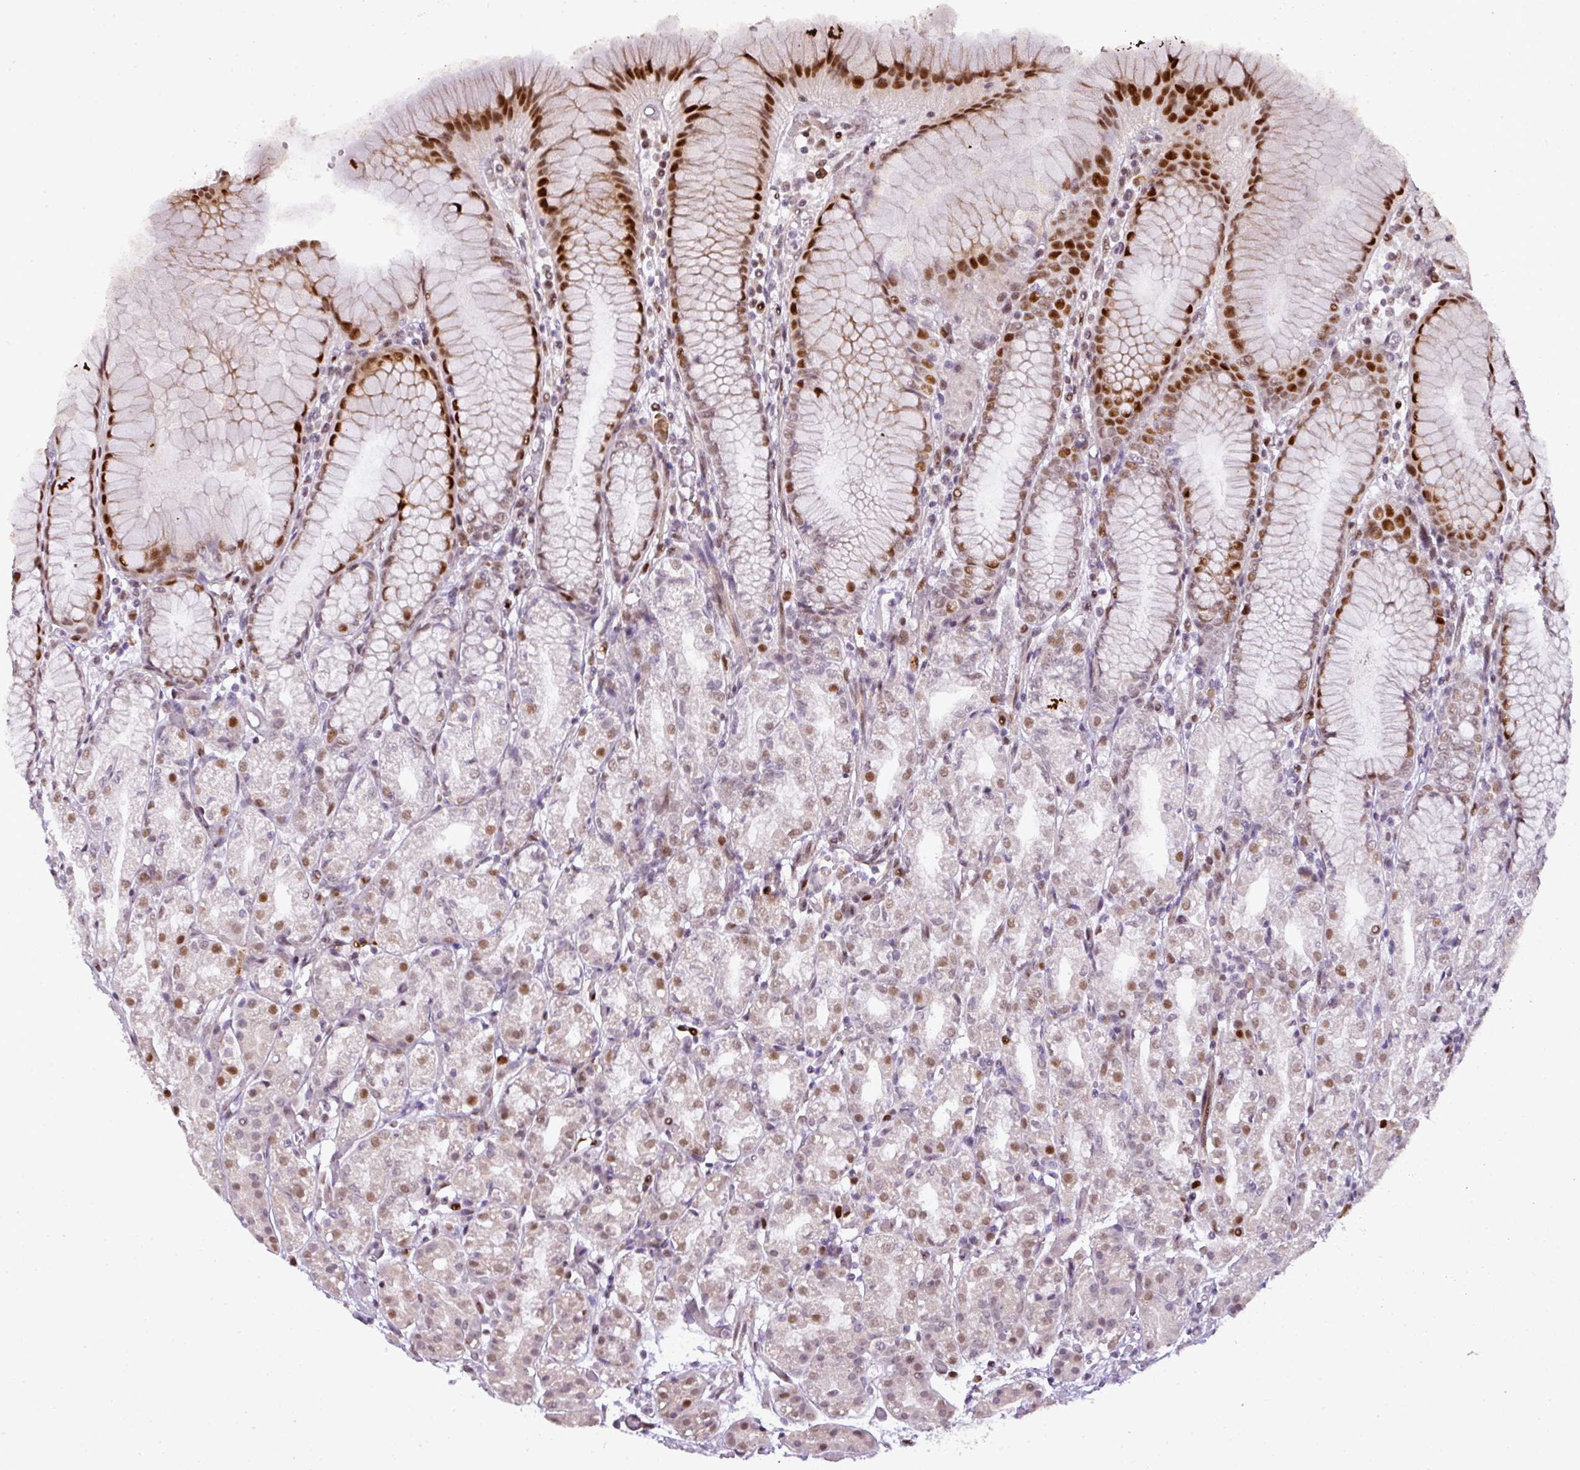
{"staining": {"intensity": "strong", "quantity": "25%-75%", "location": "nuclear"}, "tissue": "stomach", "cell_type": "Glandular cells", "image_type": "normal", "snomed": [{"axis": "morphology", "description": "Normal tissue, NOS"}, {"axis": "topography", "description": "Stomach"}], "caption": "IHC micrograph of benign stomach: human stomach stained using IHC displays high levels of strong protein expression localized specifically in the nuclear of glandular cells, appearing as a nuclear brown color.", "gene": "MYSM1", "patient": {"sex": "female", "age": 57}}